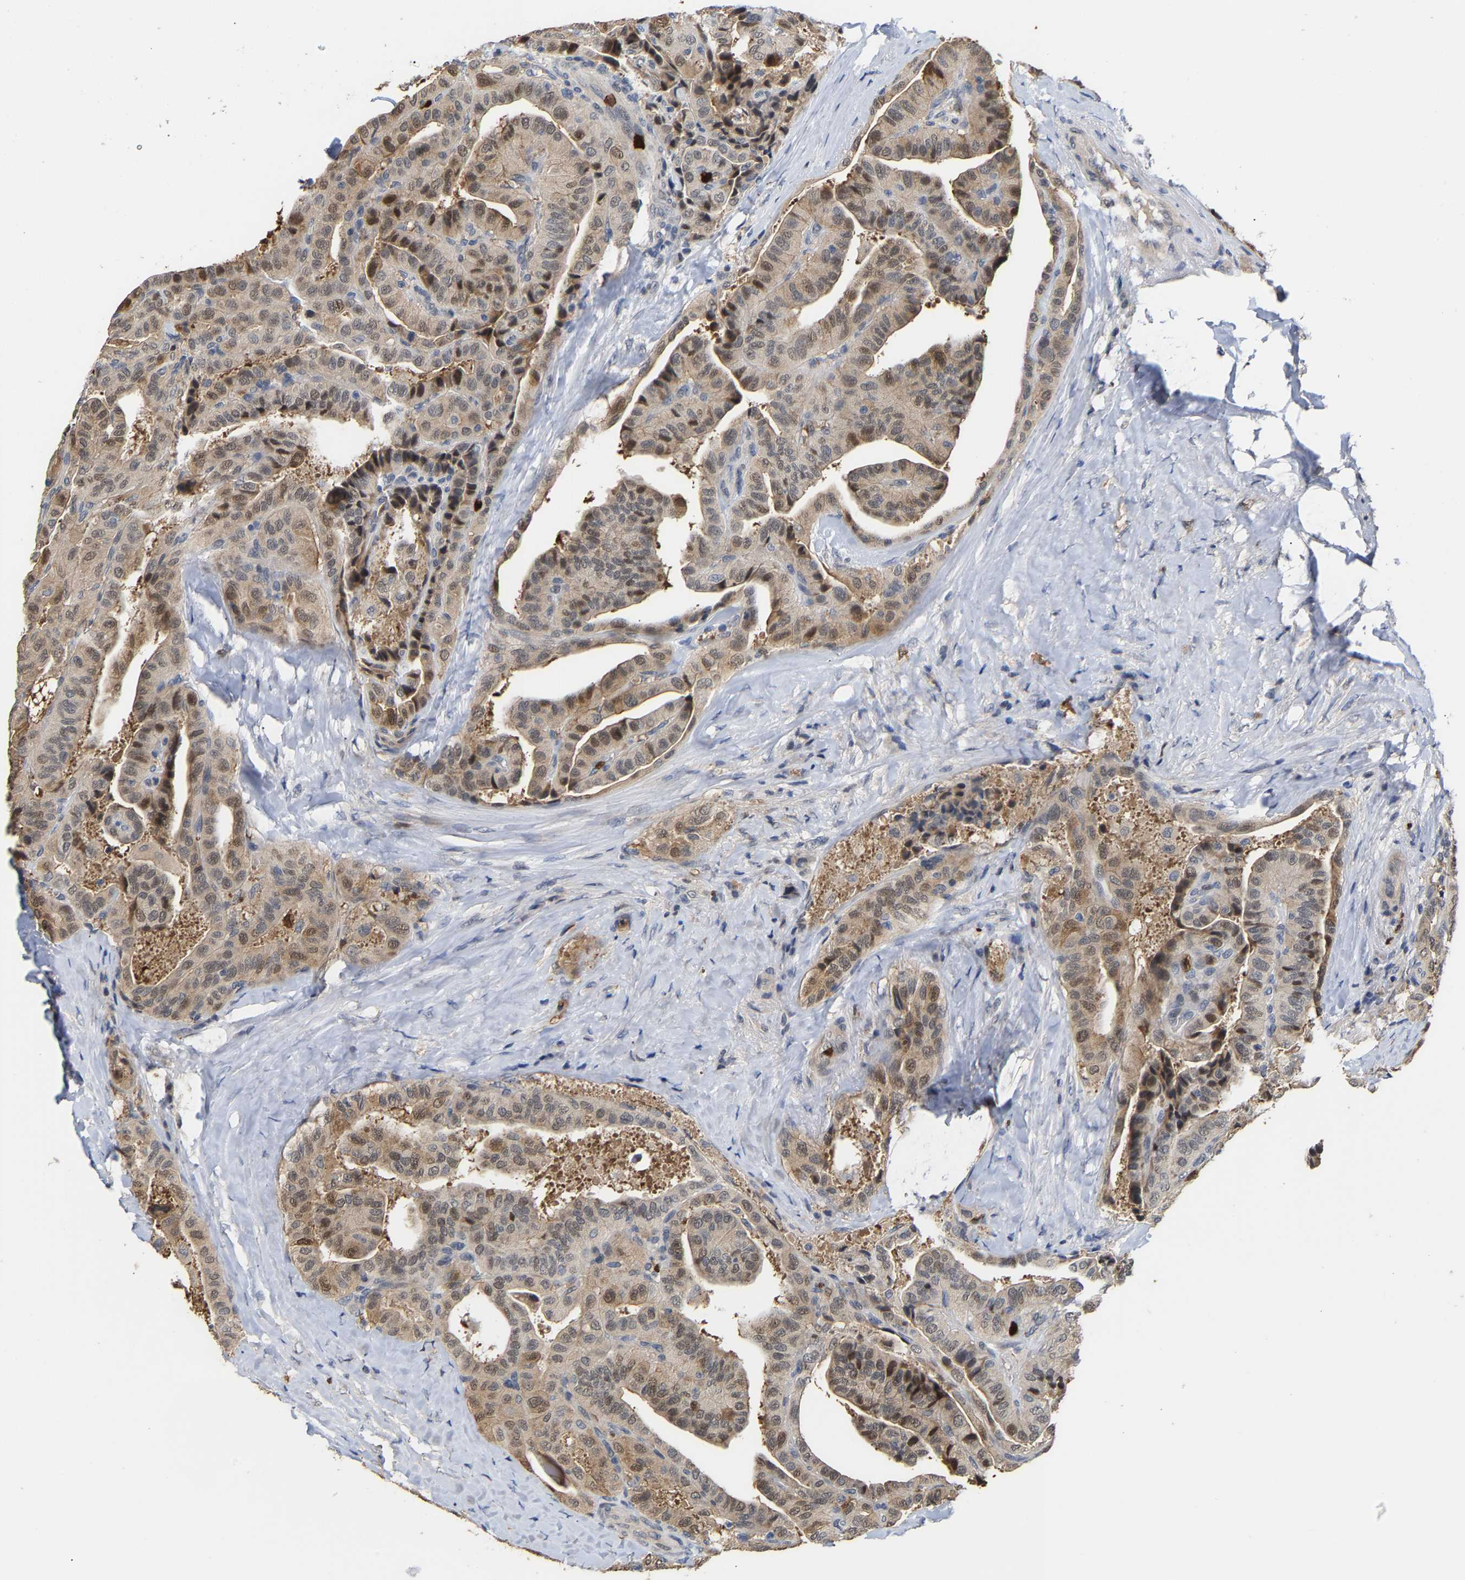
{"staining": {"intensity": "weak", "quantity": ">75%", "location": "cytoplasmic/membranous,nuclear"}, "tissue": "thyroid cancer", "cell_type": "Tumor cells", "image_type": "cancer", "snomed": [{"axis": "morphology", "description": "Papillary adenocarcinoma, NOS"}, {"axis": "topography", "description": "Thyroid gland"}], "caption": "Protein staining of thyroid cancer (papillary adenocarcinoma) tissue exhibits weak cytoplasmic/membranous and nuclear positivity in approximately >75% of tumor cells.", "gene": "TDRD7", "patient": {"sex": "male", "age": 77}}